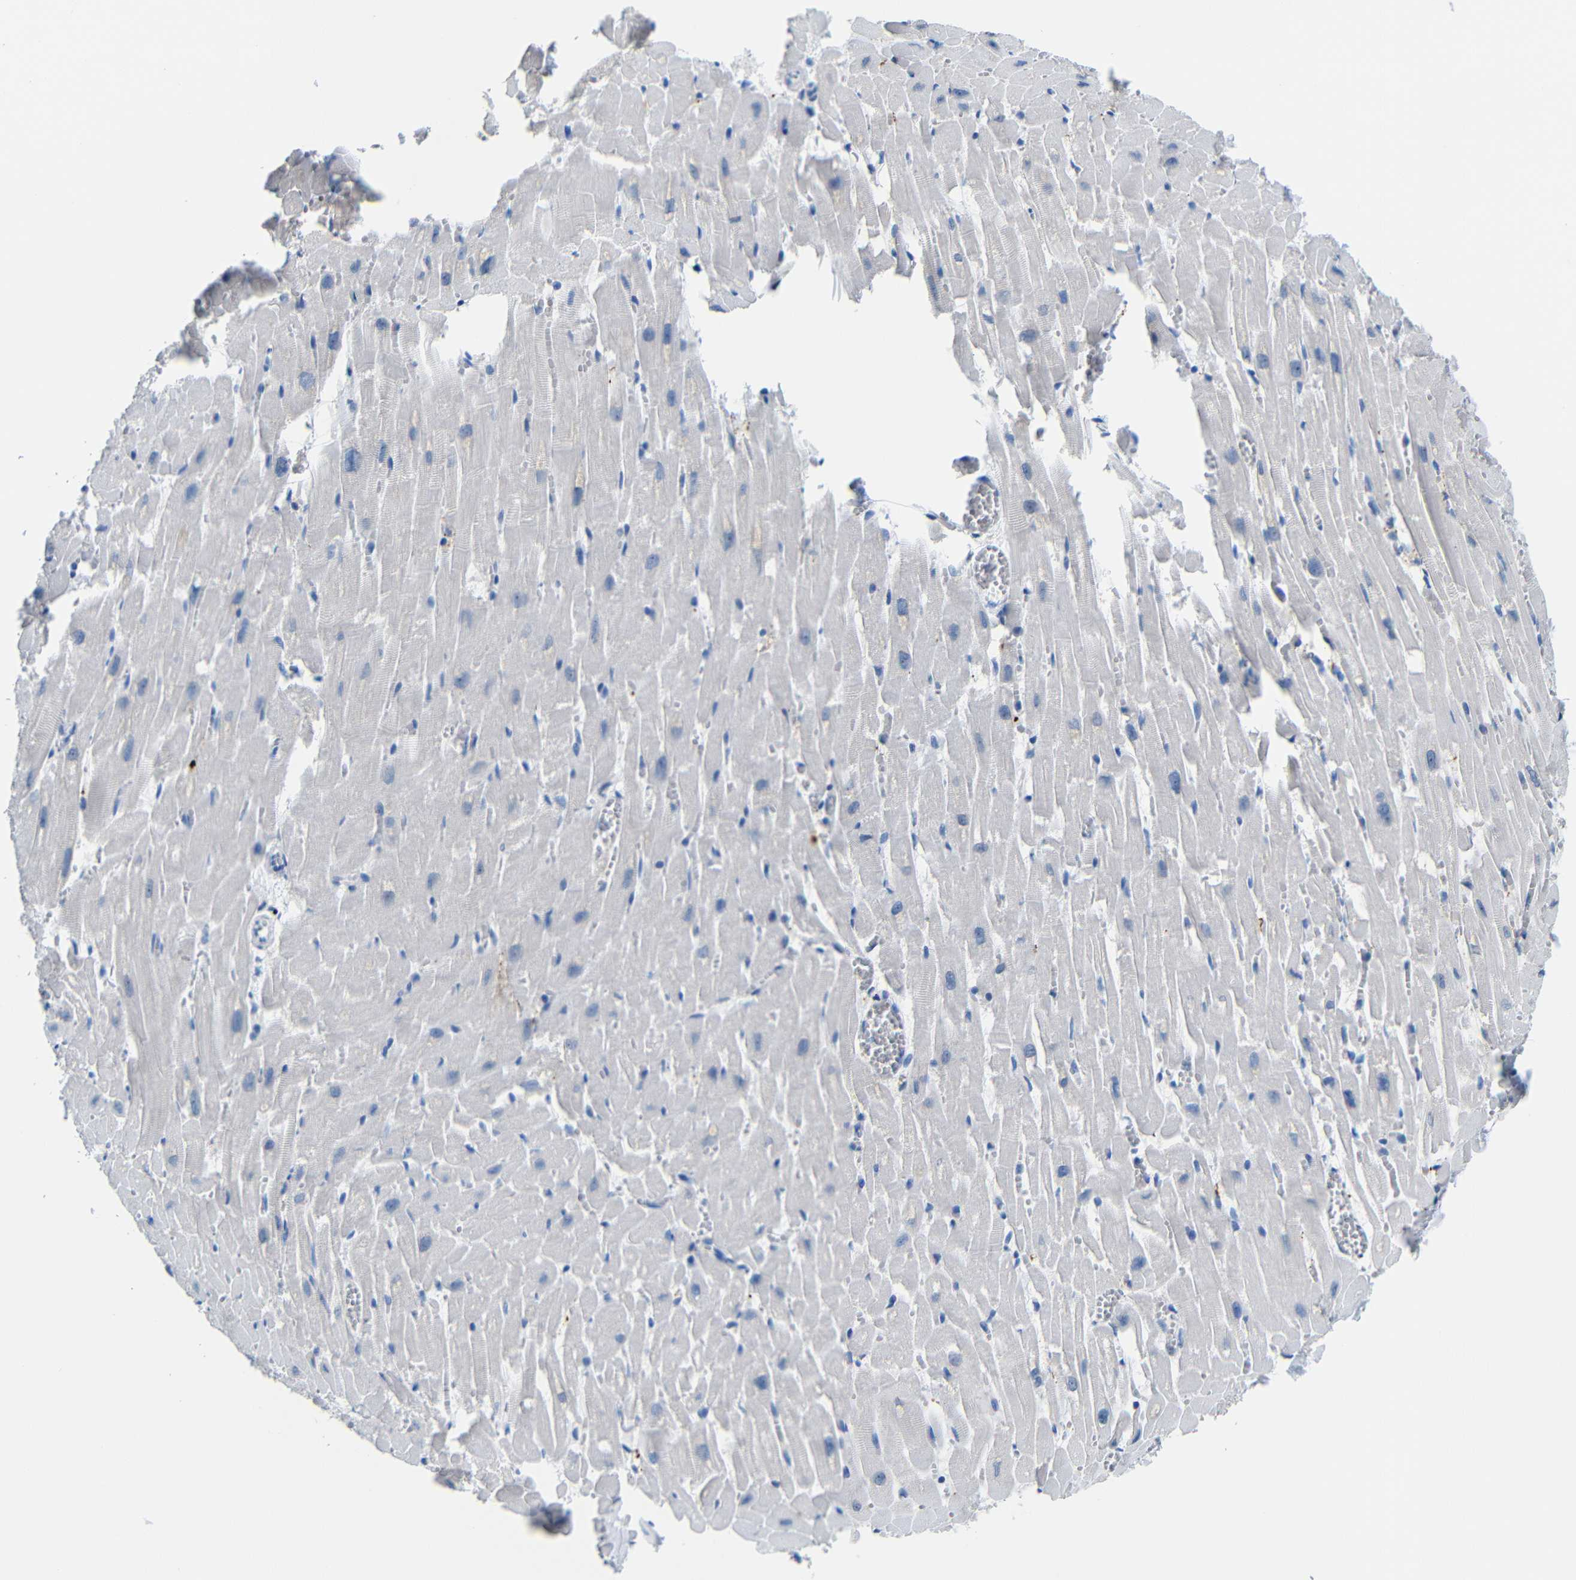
{"staining": {"intensity": "negative", "quantity": "none", "location": "none"}, "tissue": "heart muscle", "cell_type": "Cardiomyocytes", "image_type": "normal", "snomed": [{"axis": "morphology", "description": "Normal tissue, NOS"}, {"axis": "topography", "description": "Heart"}], "caption": "Cardiomyocytes show no significant expression in unremarkable heart muscle. (Brightfield microscopy of DAB (3,3'-diaminobenzidine) immunohistochemistry (IHC) at high magnification).", "gene": "C1orf210", "patient": {"sex": "female", "age": 19}}